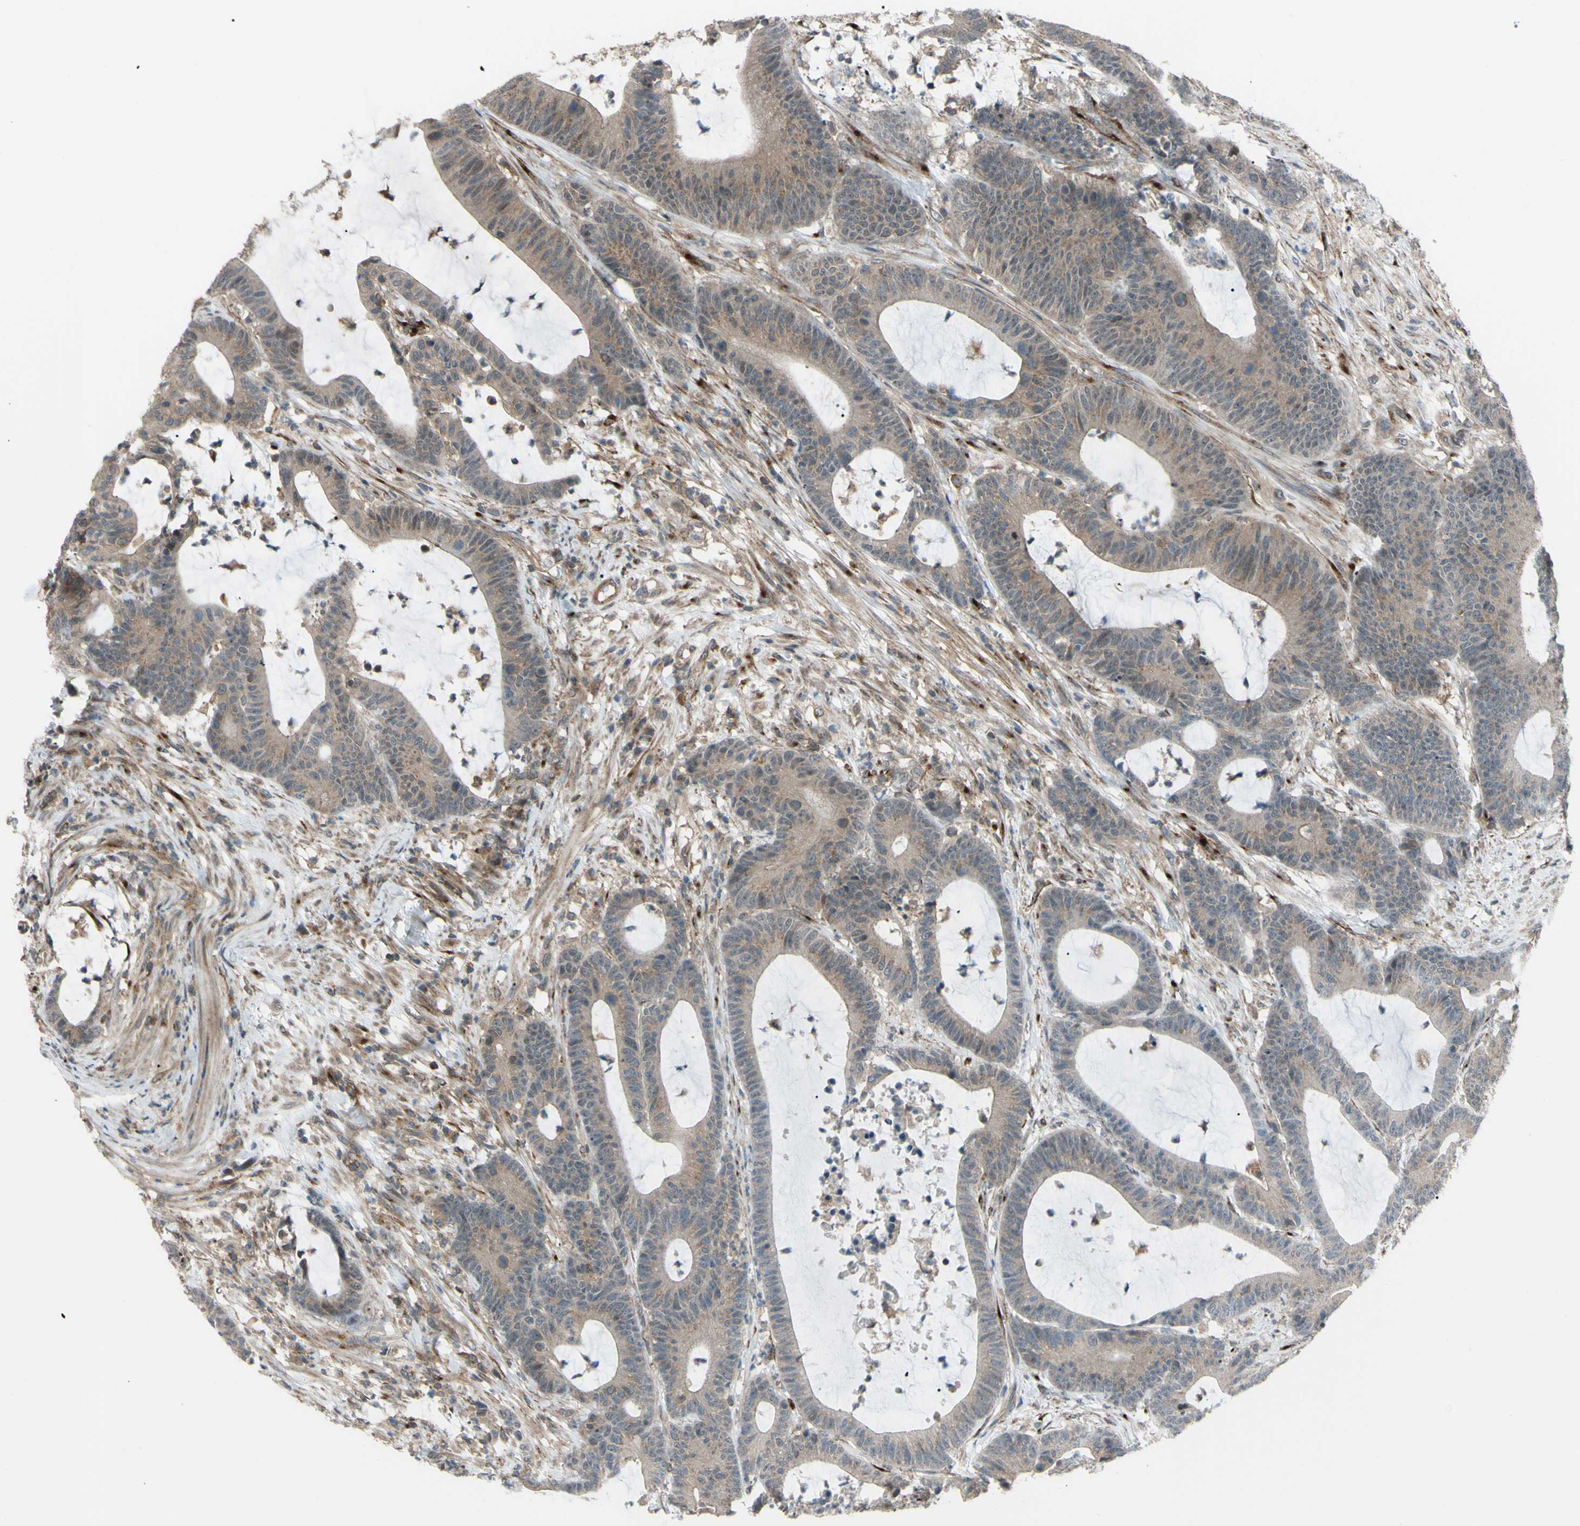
{"staining": {"intensity": "weak", "quantity": "25%-75%", "location": "cytoplasmic/membranous"}, "tissue": "colorectal cancer", "cell_type": "Tumor cells", "image_type": "cancer", "snomed": [{"axis": "morphology", "description": "Adenocarcinoma, NOS"}, {"axis": "topography", "description": "Colon"}], "caption": "Protein staining by IHC shows weak cytoplasmic/membranous positivity in about 25%-75% of tumor cells in adenocarcinoma (colorectal).", "gene": "FLII", "patient": {"sex": "female", "age": 84}}